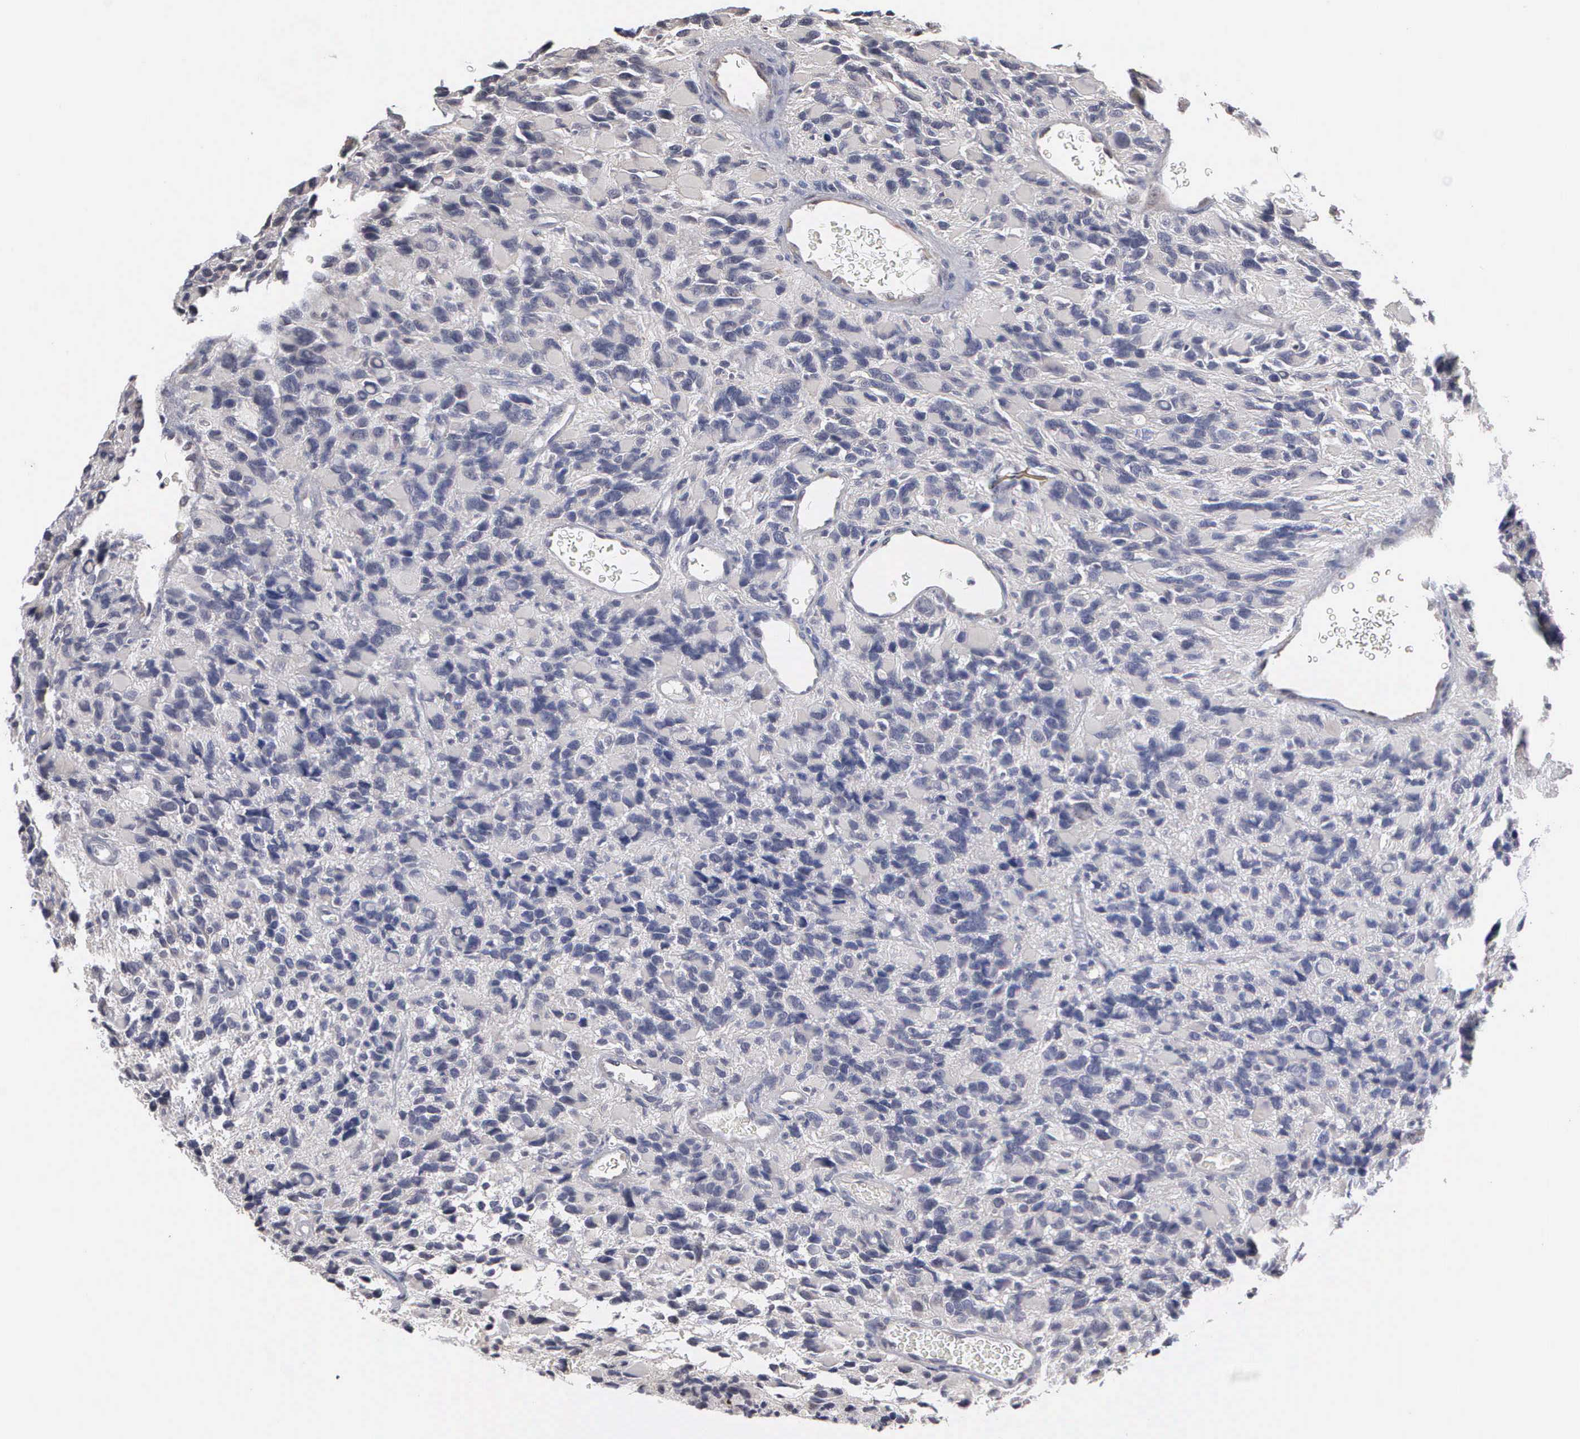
{"staining": {"intensity": "negative", "quantity": "none", "location": "none"}, "tissue": "glioma", "cell_type": "Tumor cells", "image_type": "cancer", "snomed": [{"axis": "morphology", "description": "Glioma, malignant, High grade"}, {"axis": "topography", "description": "Brain"}], "caption": "DAB (3,3'-diaminobenzidine) immunohistochemical staining of malignant high-grade glioma shows no significant expression in tumor cells.", "gene": "KDM6A", "patient": {"sex": "male", "age": 77}}